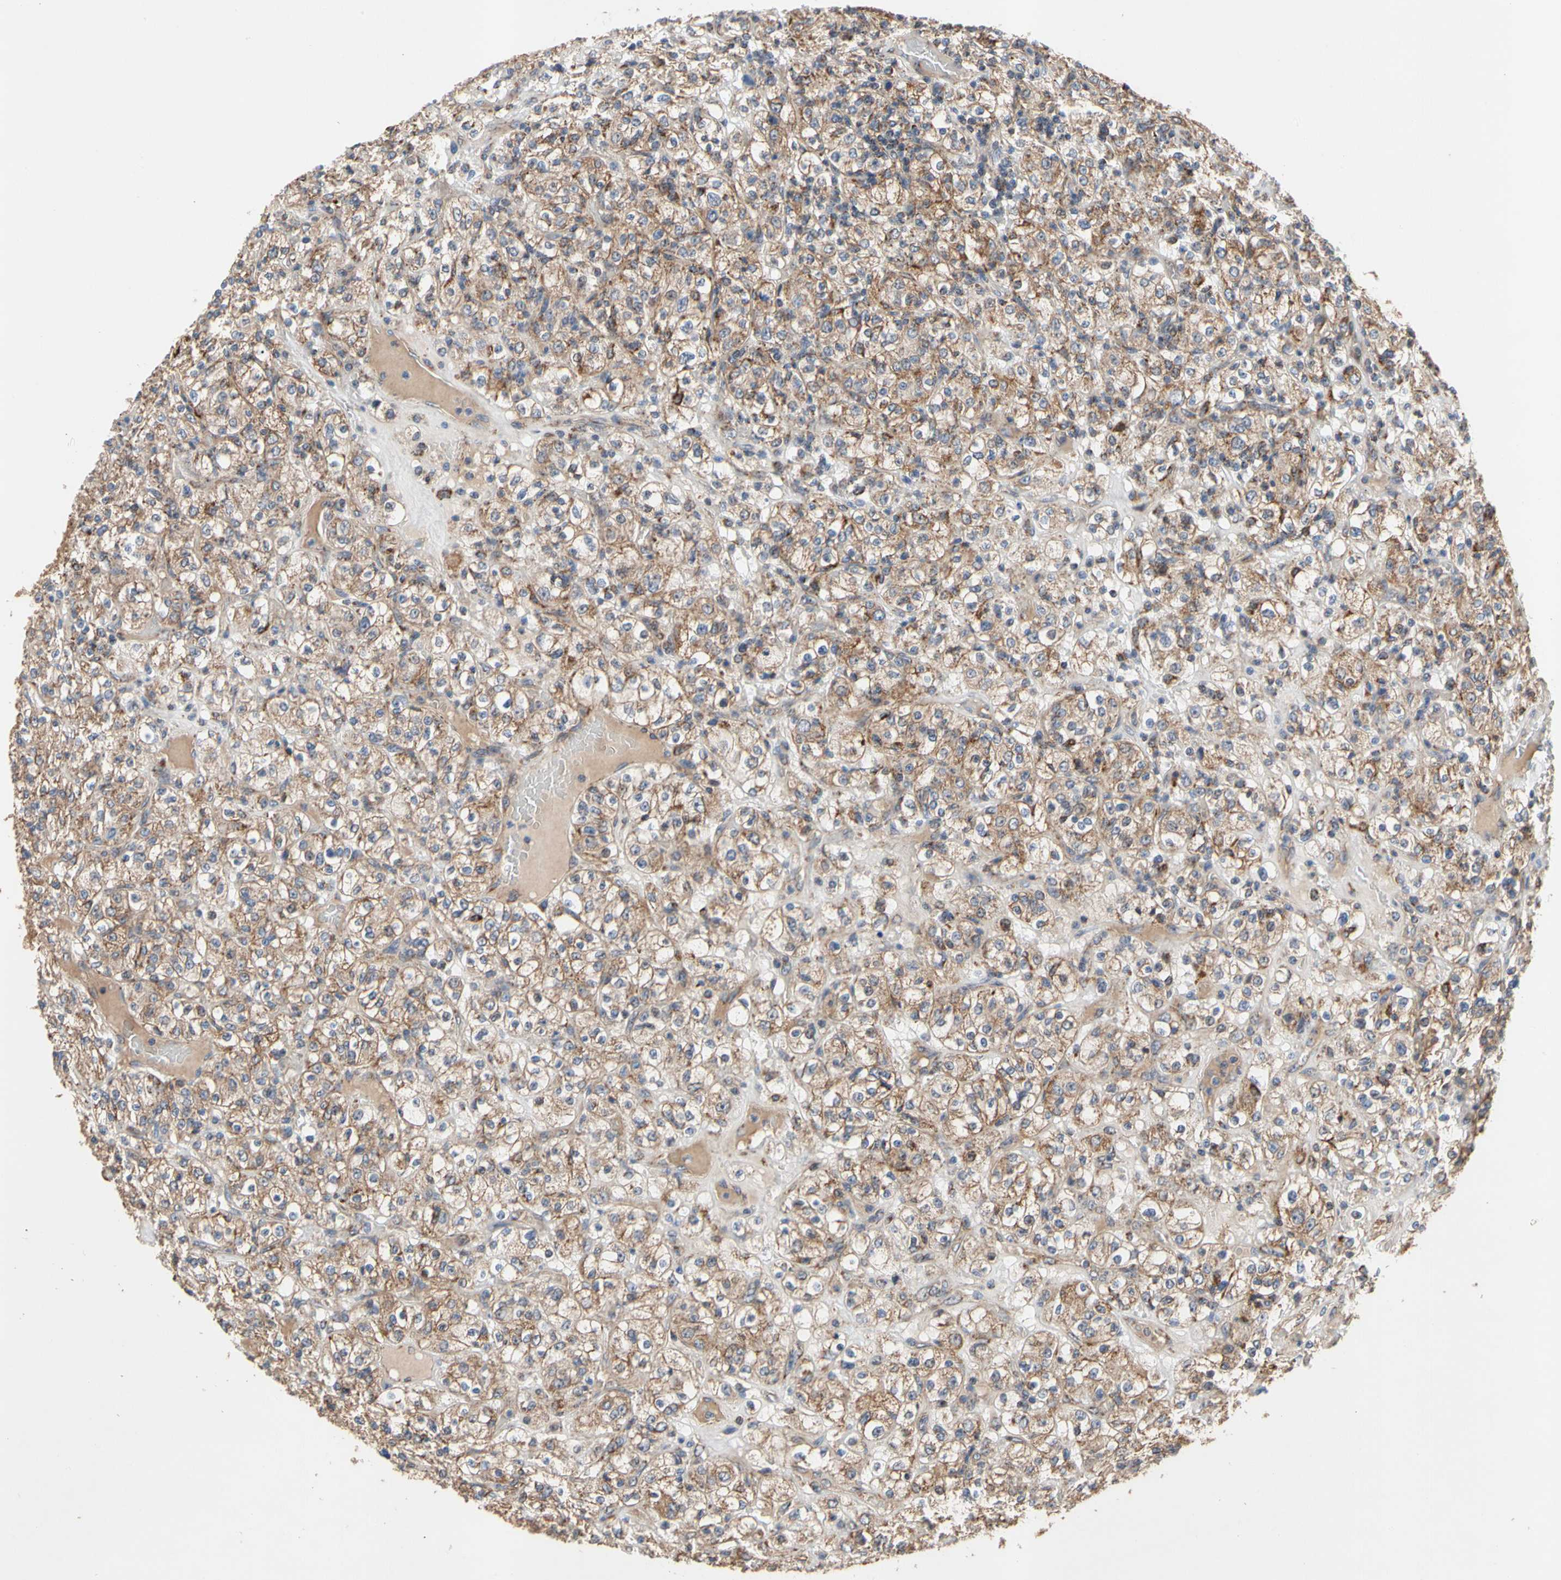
{"staining": {"intensity": "moderate", "quantity": ">75%", "location": "cytoplasmic/membranous"}, "tissue": "renal cancer", "cell_type": "Tumor cells", "image_type": "cancer", "snomed": [{"axis": "morphology", "description": "Normal tissue, NOS"}, {"axis": "morphology", "description": "Adenocarcinoma, NOS"}, {"axis": "topography", "description": "Kidney"}], "caption": "Tumor cells reveal medium levels of moderate cytoplasmic/membranous expression in about >75% of cells in human renal cancer (adenocarcinoma). The staining is performed using DAB brown chromogen to label protein expression. The nuclei are counter-stained blue using hematoxylin.", "gene": "GPD2", "patient": {"sex": "female", "age": 72}}